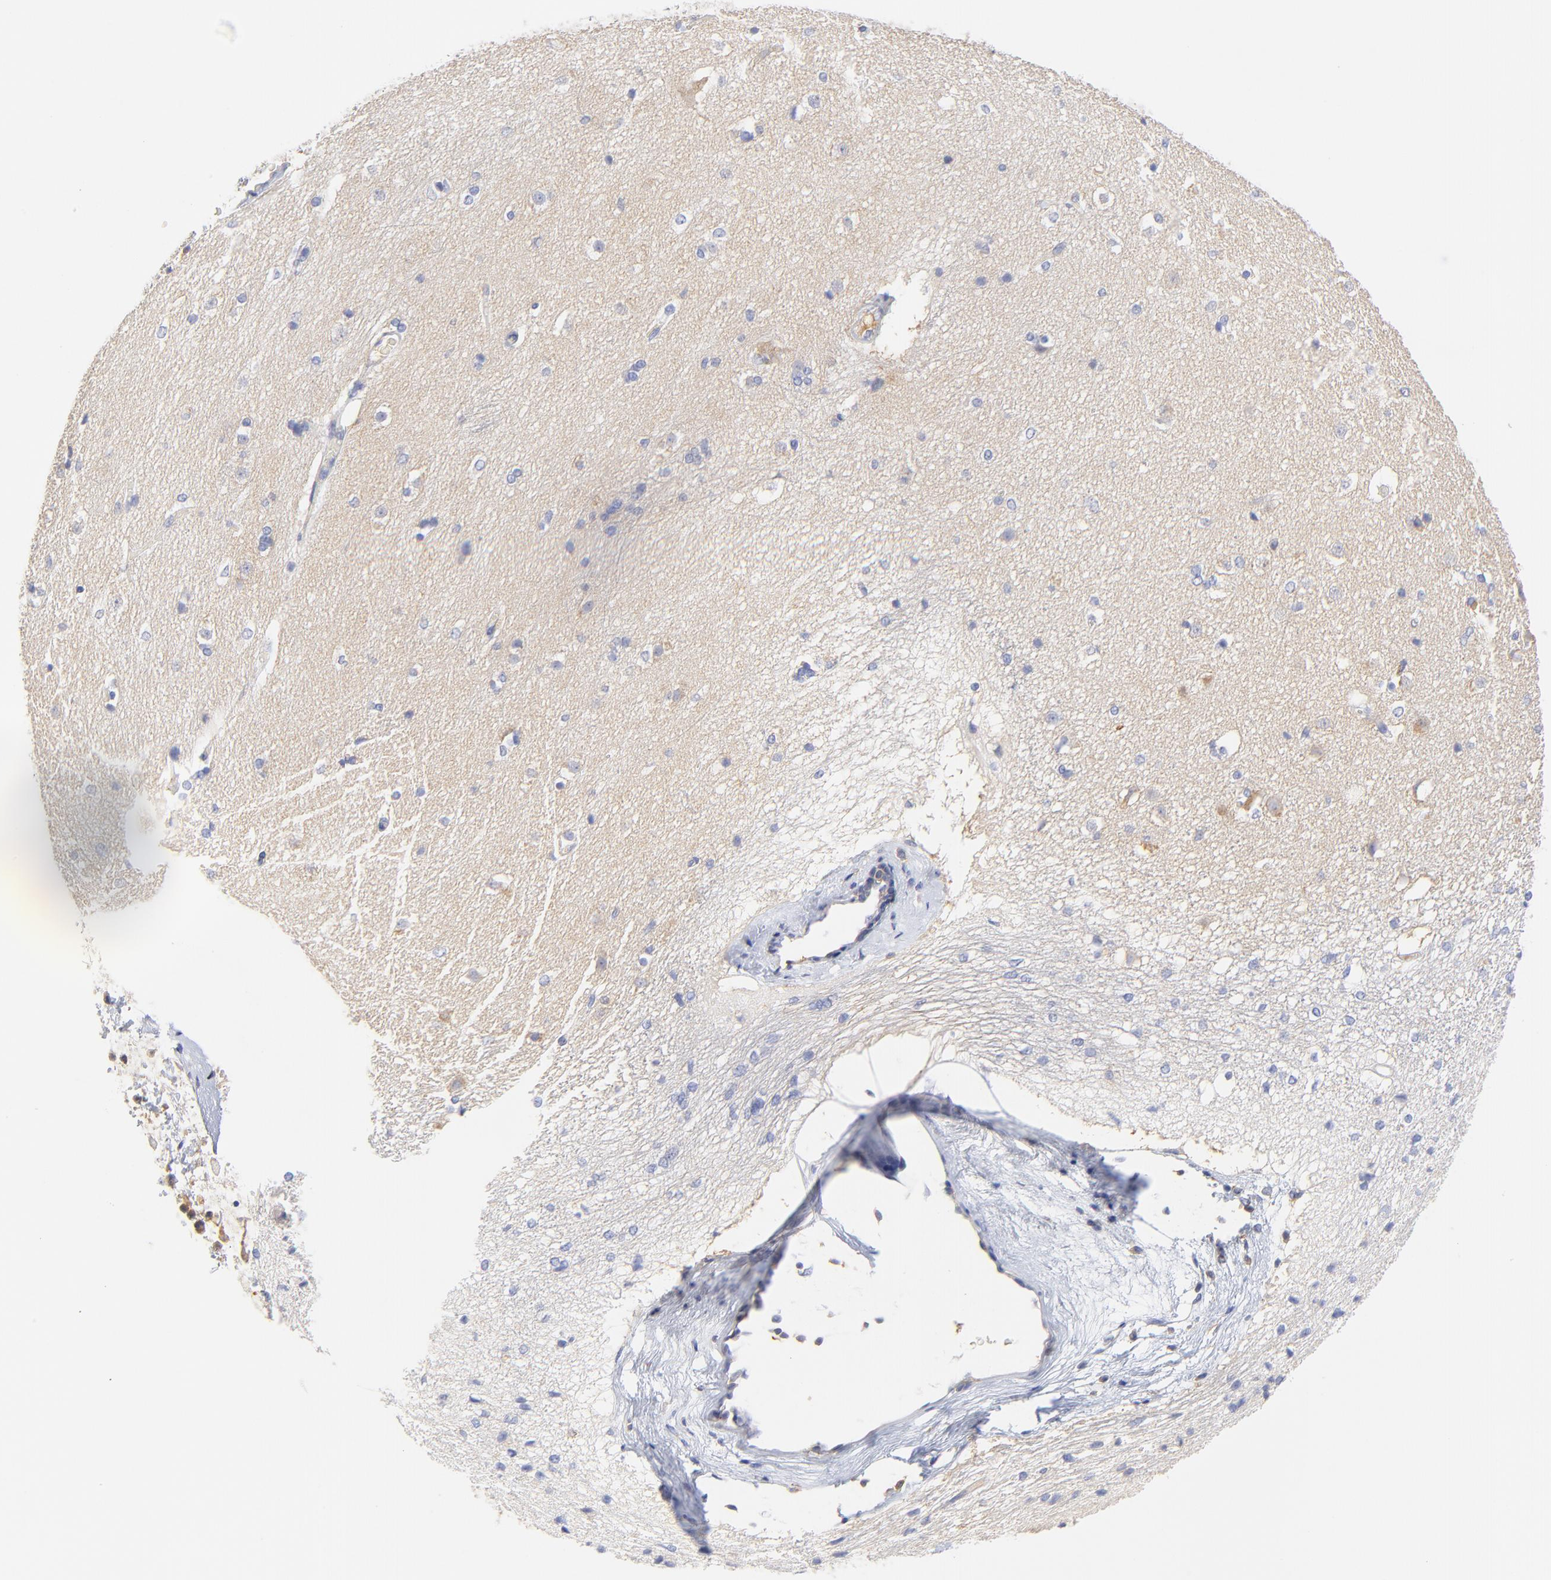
{"staining": {"intensity": "negative", "quantity": "none", "location": "none"}, "tissue": "caudate", "cell_type": "Glial cells", "image_type": "normal", "snomed": [{"axis": "morphology", "description": "Normal tissue, NOS"}, {"axis": "topography", "description": "Lateral ventricle wall"}], "caption": "This is a photomicrograph of IHC staining of normal caudate, which shows no expression in glial cells. Brightfield microscopy of immunohistochemistry (IHC) stained with DAB (brown) and hematoxylin (blue), captured at high magnification.", "gene": "MDGA2", "patient": {"sex": "female", "age": 19}}